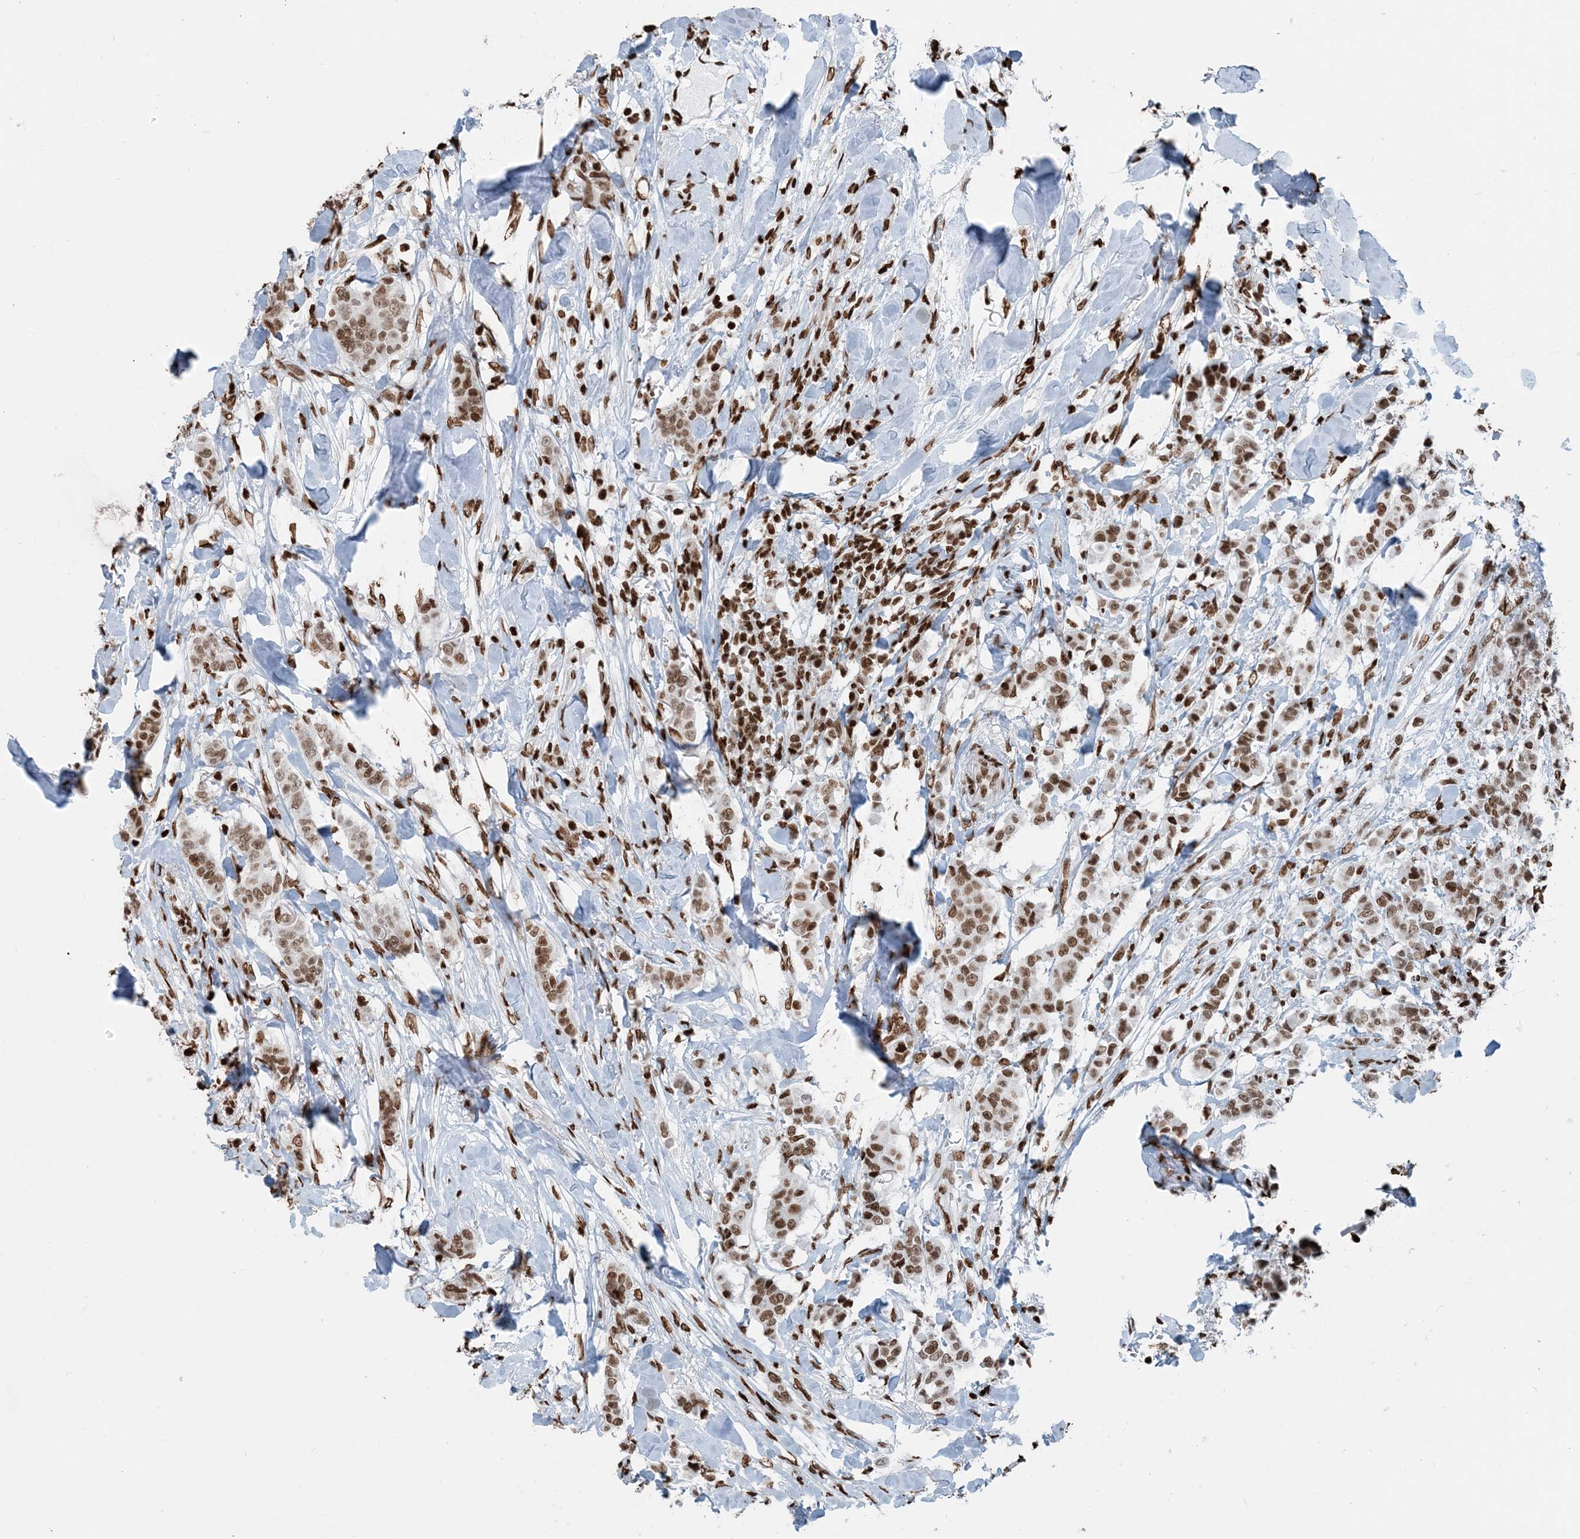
{"staining": {"intensity": "moderate", "quantity": ">75%", "location": "nuclear"}, "tissue": "breast cancer", "cell_type": "Tumor cells", "image_type": "cancer", "snomed": [{"axis": "morphology", "description": "Duct carcinoma"}, {"axis": "topography", "description": "Breast"}], "caption": "High-power microscopy captured an immunohistochemistry image of breast cancer, revealing moderate nuclear positivity in about >75% of tumor cells.", "gene": "H3-3B", "patient": {"sex": "female", "age": 40}}